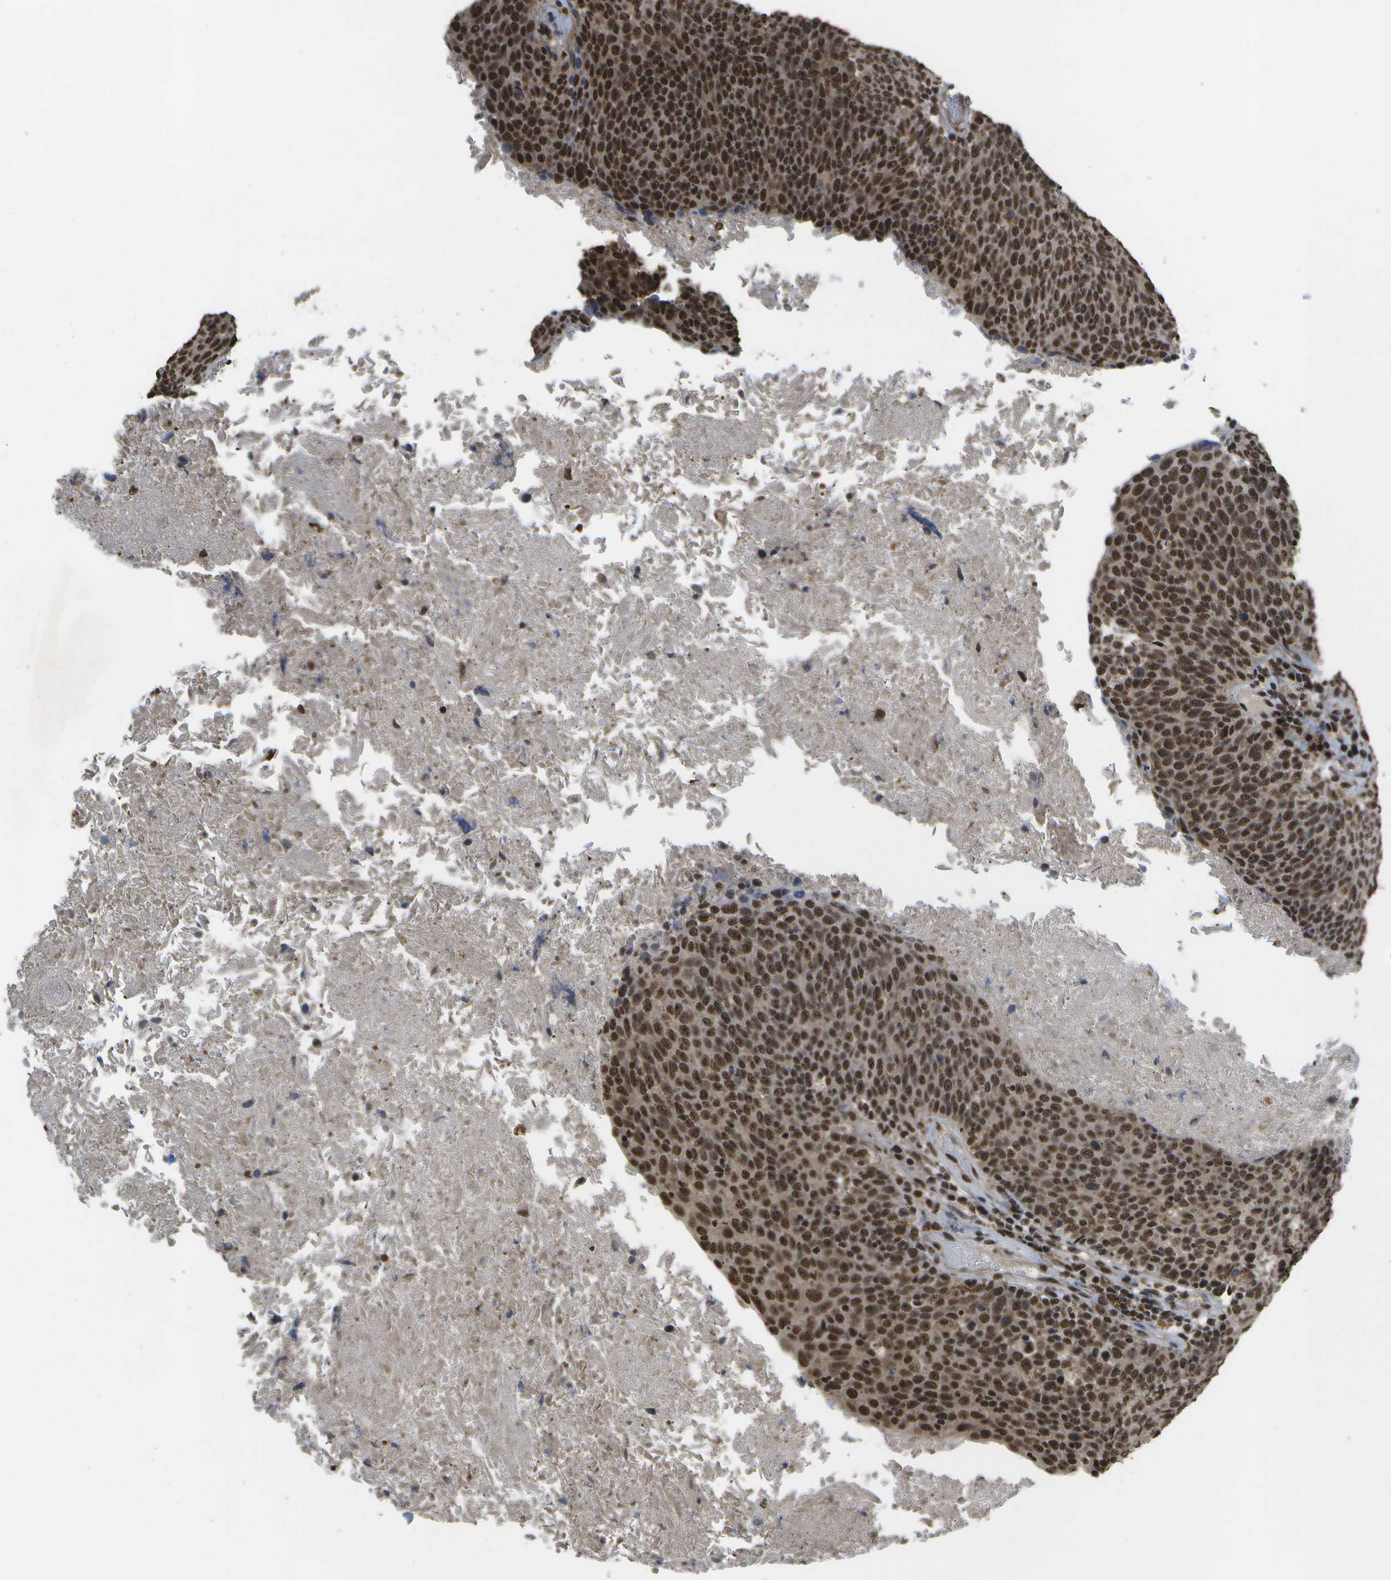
{"staining": {"intensity": "strong", "quantity": ">75%", "location": "cytoplasmic/membranous,nuclear"}, "tissue": "head and neck cancer", "cell_type": "Tumor cells", "image_type": "cancer", "snomed": [{"axis": "morphology", "description": "Squamous cell carcinoma, NOS"}, {"axis": "morphology", "description": "Squamous cell carcinoma, metastatic, NOS"}, {"axis": "topography", "description": "Lymph node"}, {"axis": "topography", "description": "Head-Neck"}], "caption": "An immunohistochemistry histopathology image of neoplastic tissue is shown. Protein staining in brown labels strong cytoplasmic/membranous and nuclear positivity in head and neck squamous cell carcinoma within tumor cells. The staining was performed using DAB to visualize the protein expression in brown, while the nuclei were stained in blue with hematoxylin (Magnification: 20x).", "gene": "SPEN", "patient": {"sex": "male", "age": 62}}